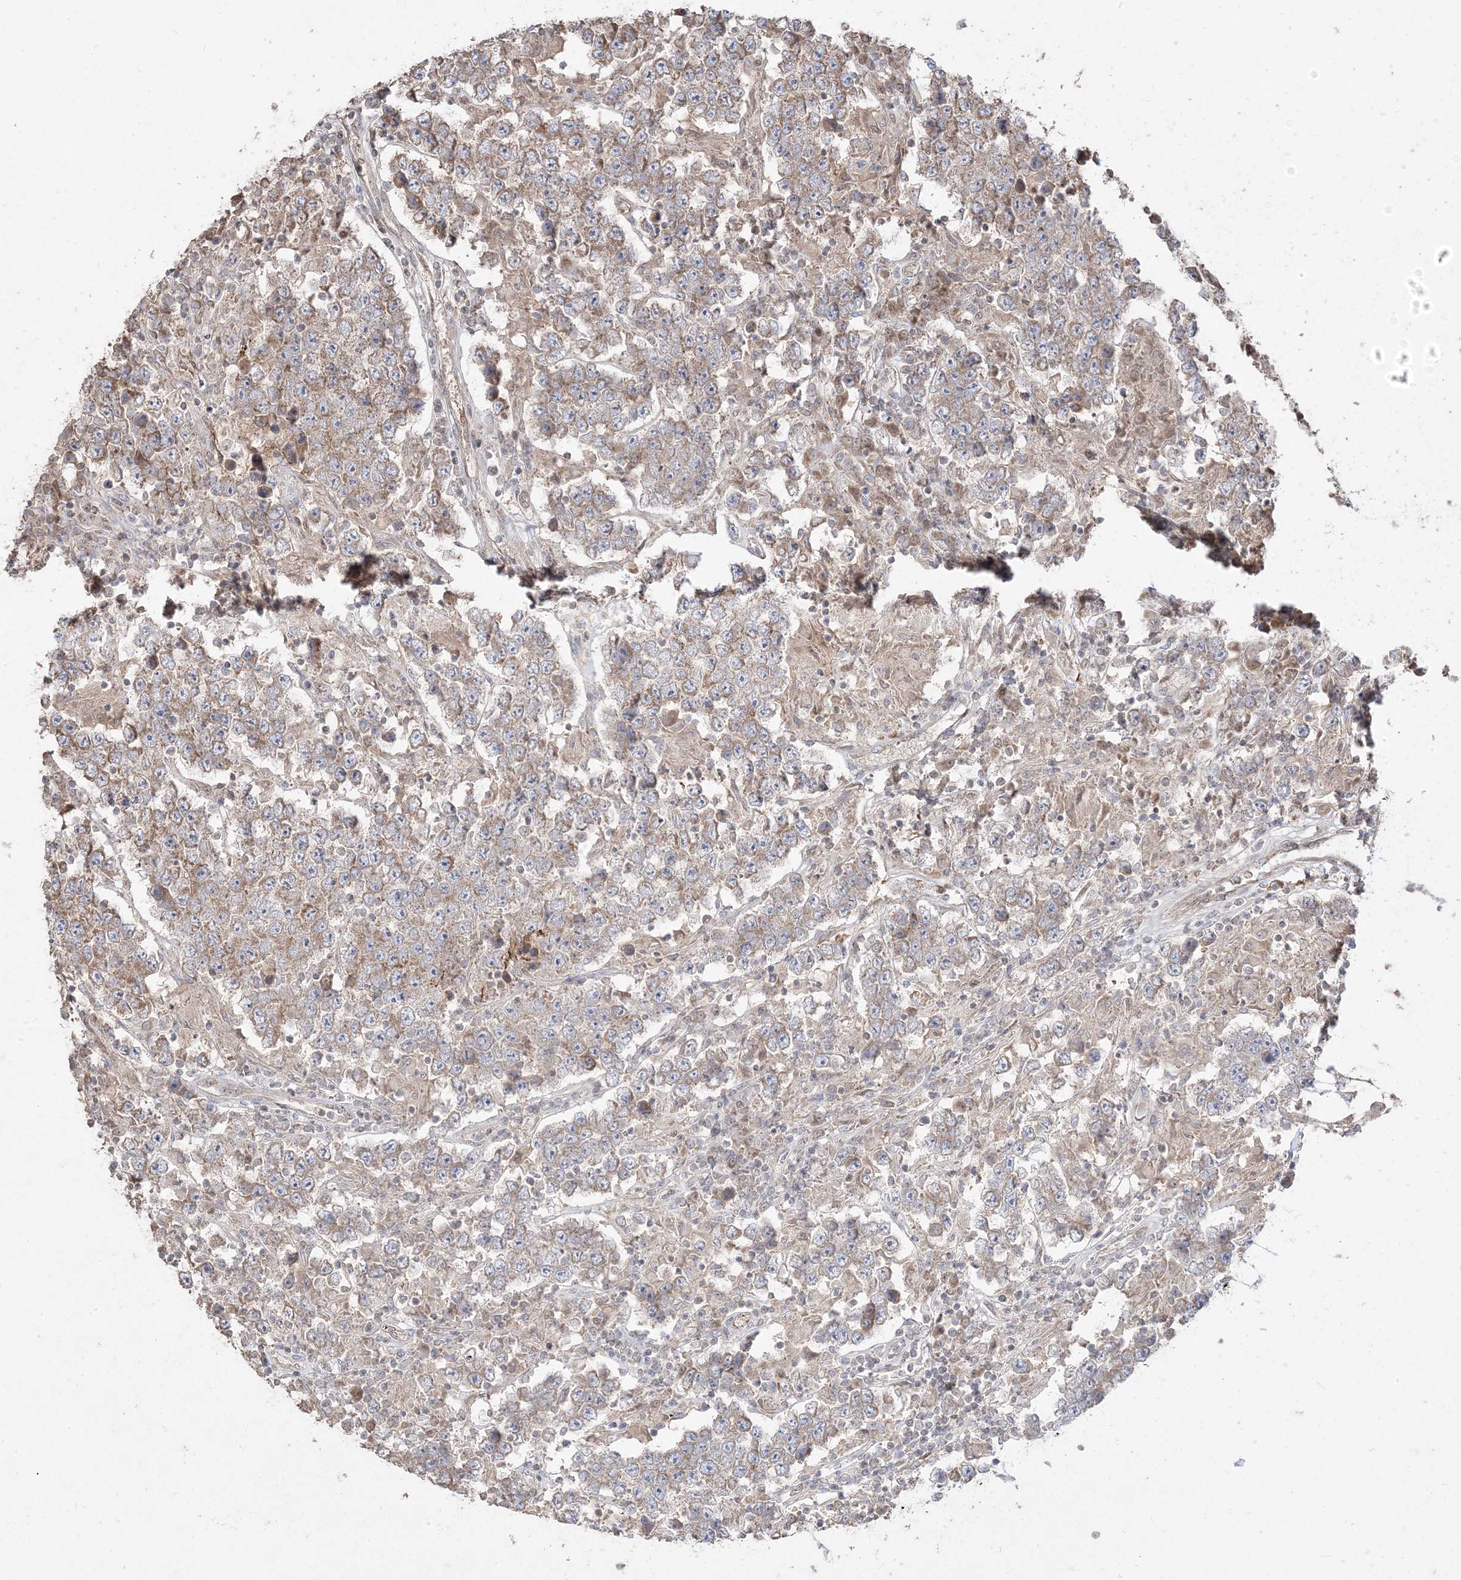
{"staining": {"intensity": "moderate", "quantity": "25%-75%", "location": "cytoplasmic/membranous"}, "tissue": "testis cancer", "cell_type": "Tumor cells", "image_type": "cancer", "snomed": [{"axis": "morphology", "description": "Normal tissue, NOS"}, {"axis": "morphology", "description": "Urothelial carcinoma, High grade"}, {"axis": "morphology", "description": "Seminoma, NOS"}, {"axis": "morphology", "description": "Carcinoma, Embryonal, NOS"}, {"axis": "topography", "description": "Urinary bladder"}, {"axis": "topography", "description": "Testis"}], "caption": "Immunohistochemistry (DAB) staining of testis urothelial carcinoma (high-grade) shows moderate cytoplasmic/membranous protein staining in approximately 25%-75% of tumor cells. (IHC, brightfield microscopy, high magnification).", "gene": "PPOX", "patient": {"sex": "male", "age": 41}}